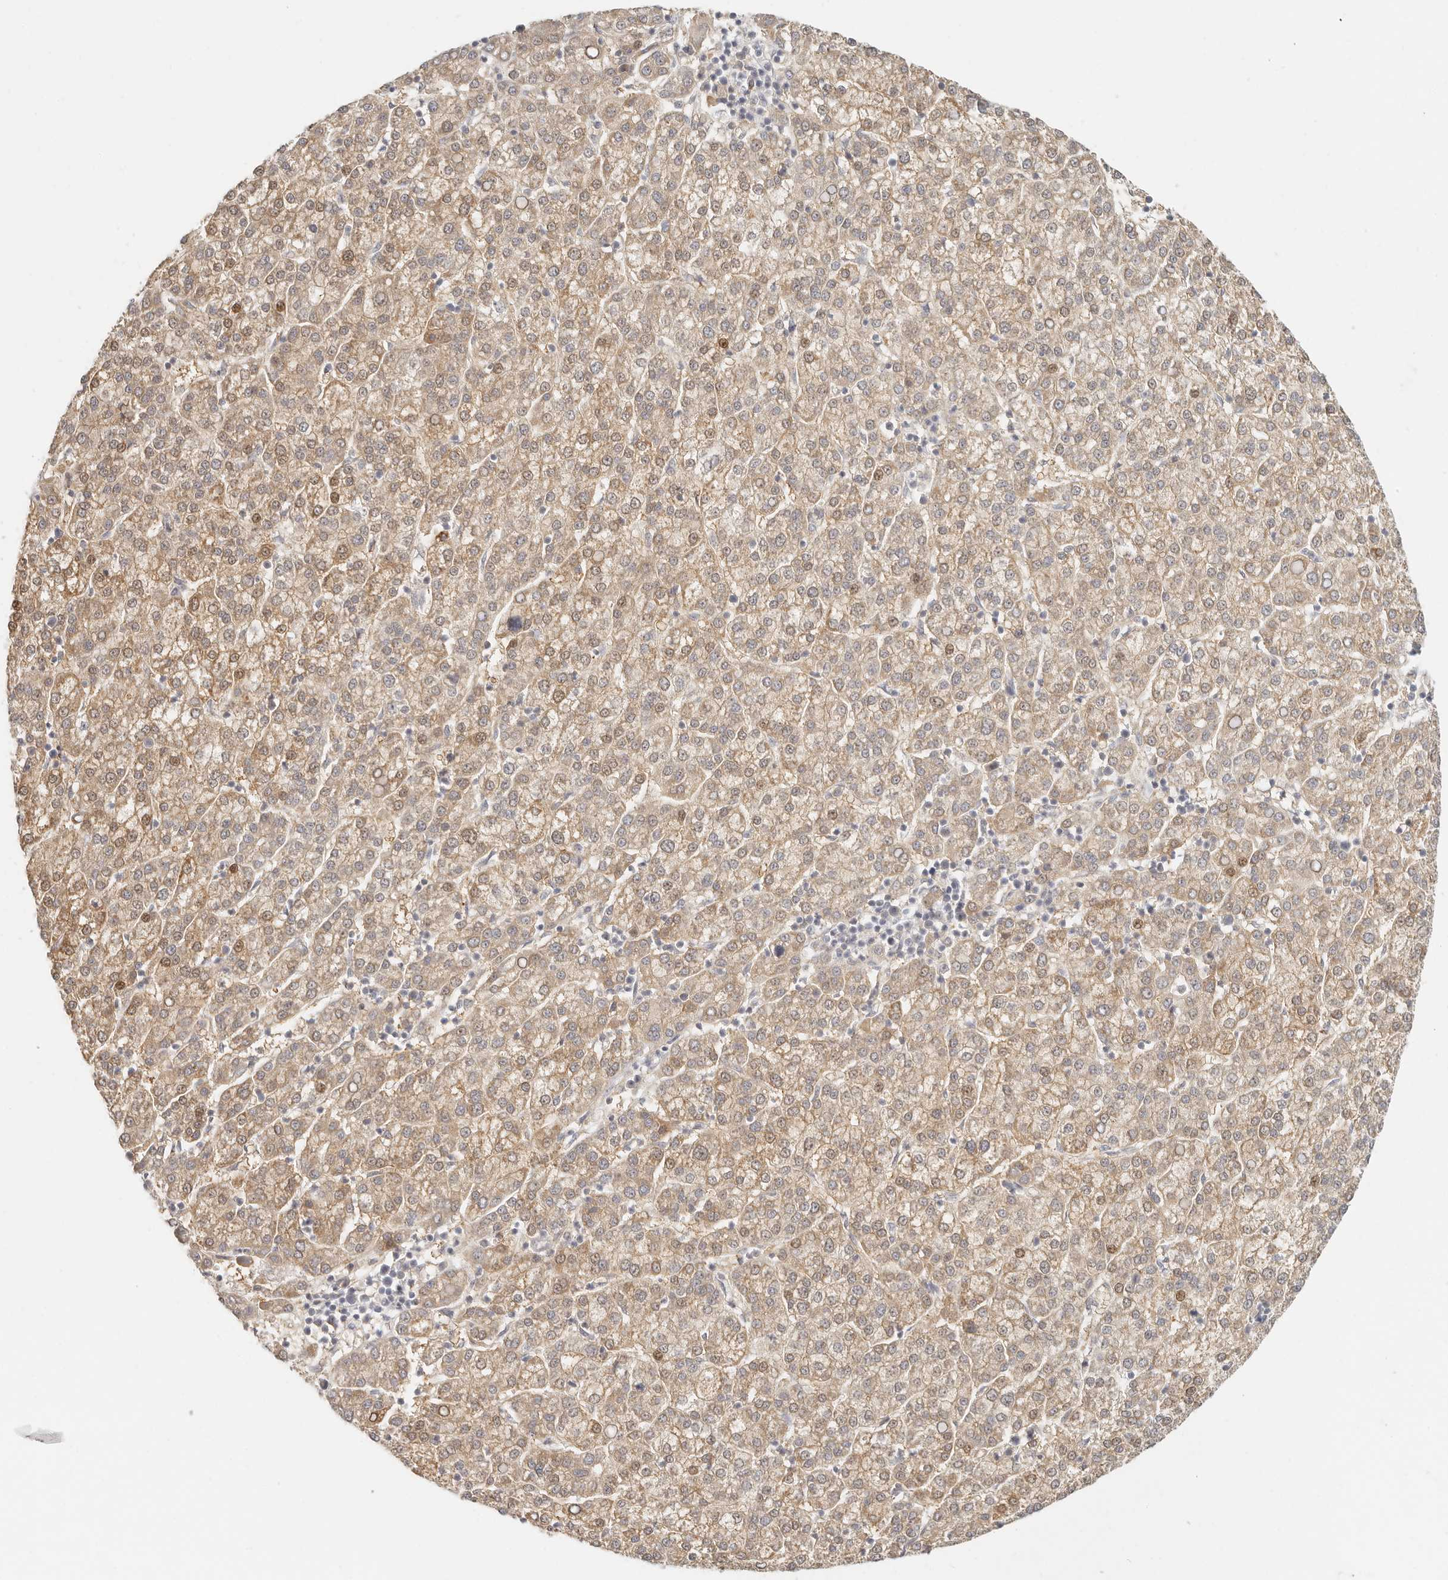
{"staining": {"intensity": "moderate", "quantity": ">75%", "location": "cytoplasmic/membranous"}, "tissue": "liver cancer", "cell_type": "Tumor cells", "image_type": "cancer", "snomed": [{"axis": "morphology", "description": "Carcinoma, Hepatocellular, NOS"}, {"axis": "topography", "description": "Liver"}], "caption": "Liver cancer was stained to show a protein in brown. There is medium levels of moderate cytoplasmic/membranous staining in approximately >75% of tumor cells.", "gene": "INTS11", "patient": {"sex": "female", "age": 58}}